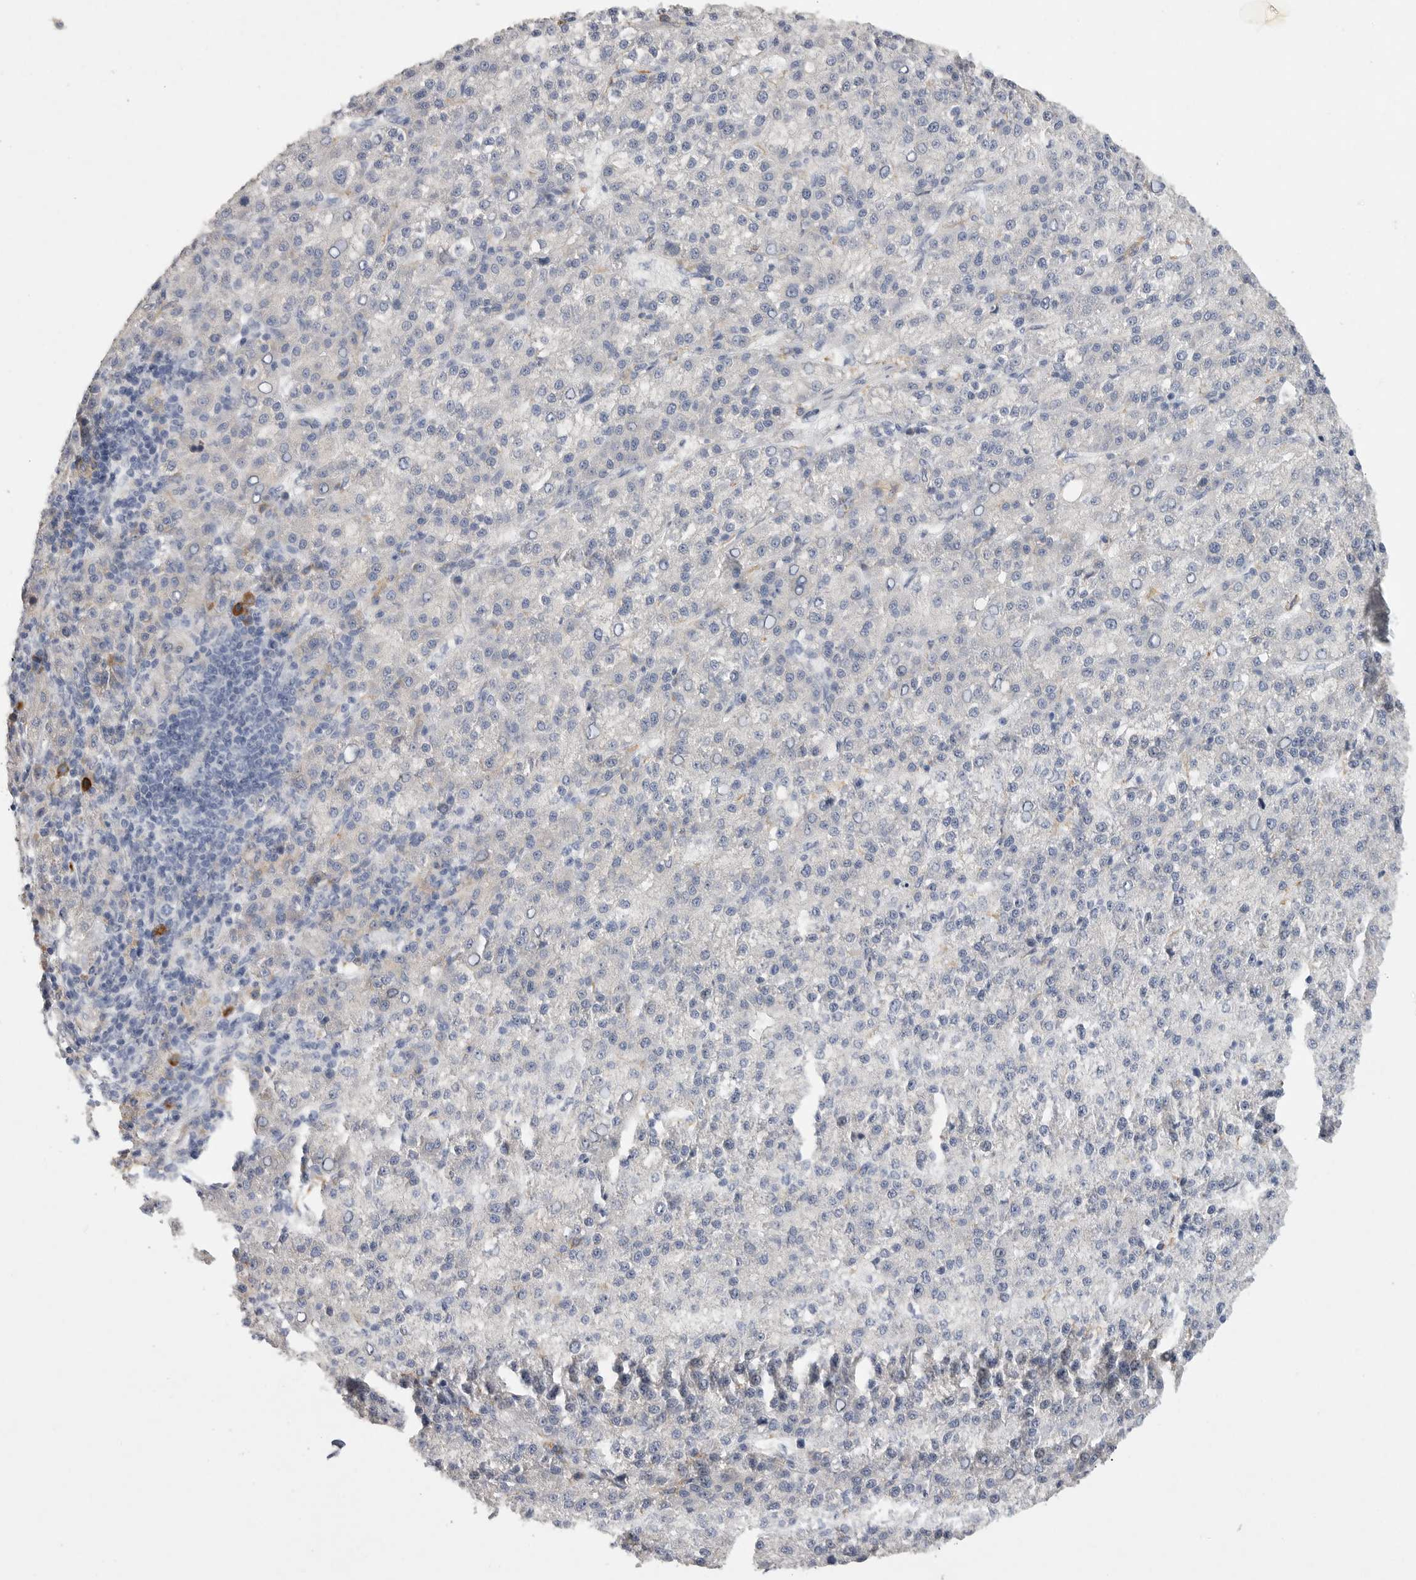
{"staining": {"intensity": "negative", "quantity": "none", "location": "none"}, "tissue": "liver cancer", "cell_type": "Tumor cells", "image_type": "cancer", "snomed": [{"axis": "morphology", "description": "Carcinoma, Hepatocellular, NOS"}, {"axis": "topography", "description": "Liver"}], "caption": "A histopathology image of liver cancer stained for a protein demonstrates no brown staining in tumor cells.", "gene": "EDEM3", "patient": {"sex": "female", "age": 58}}